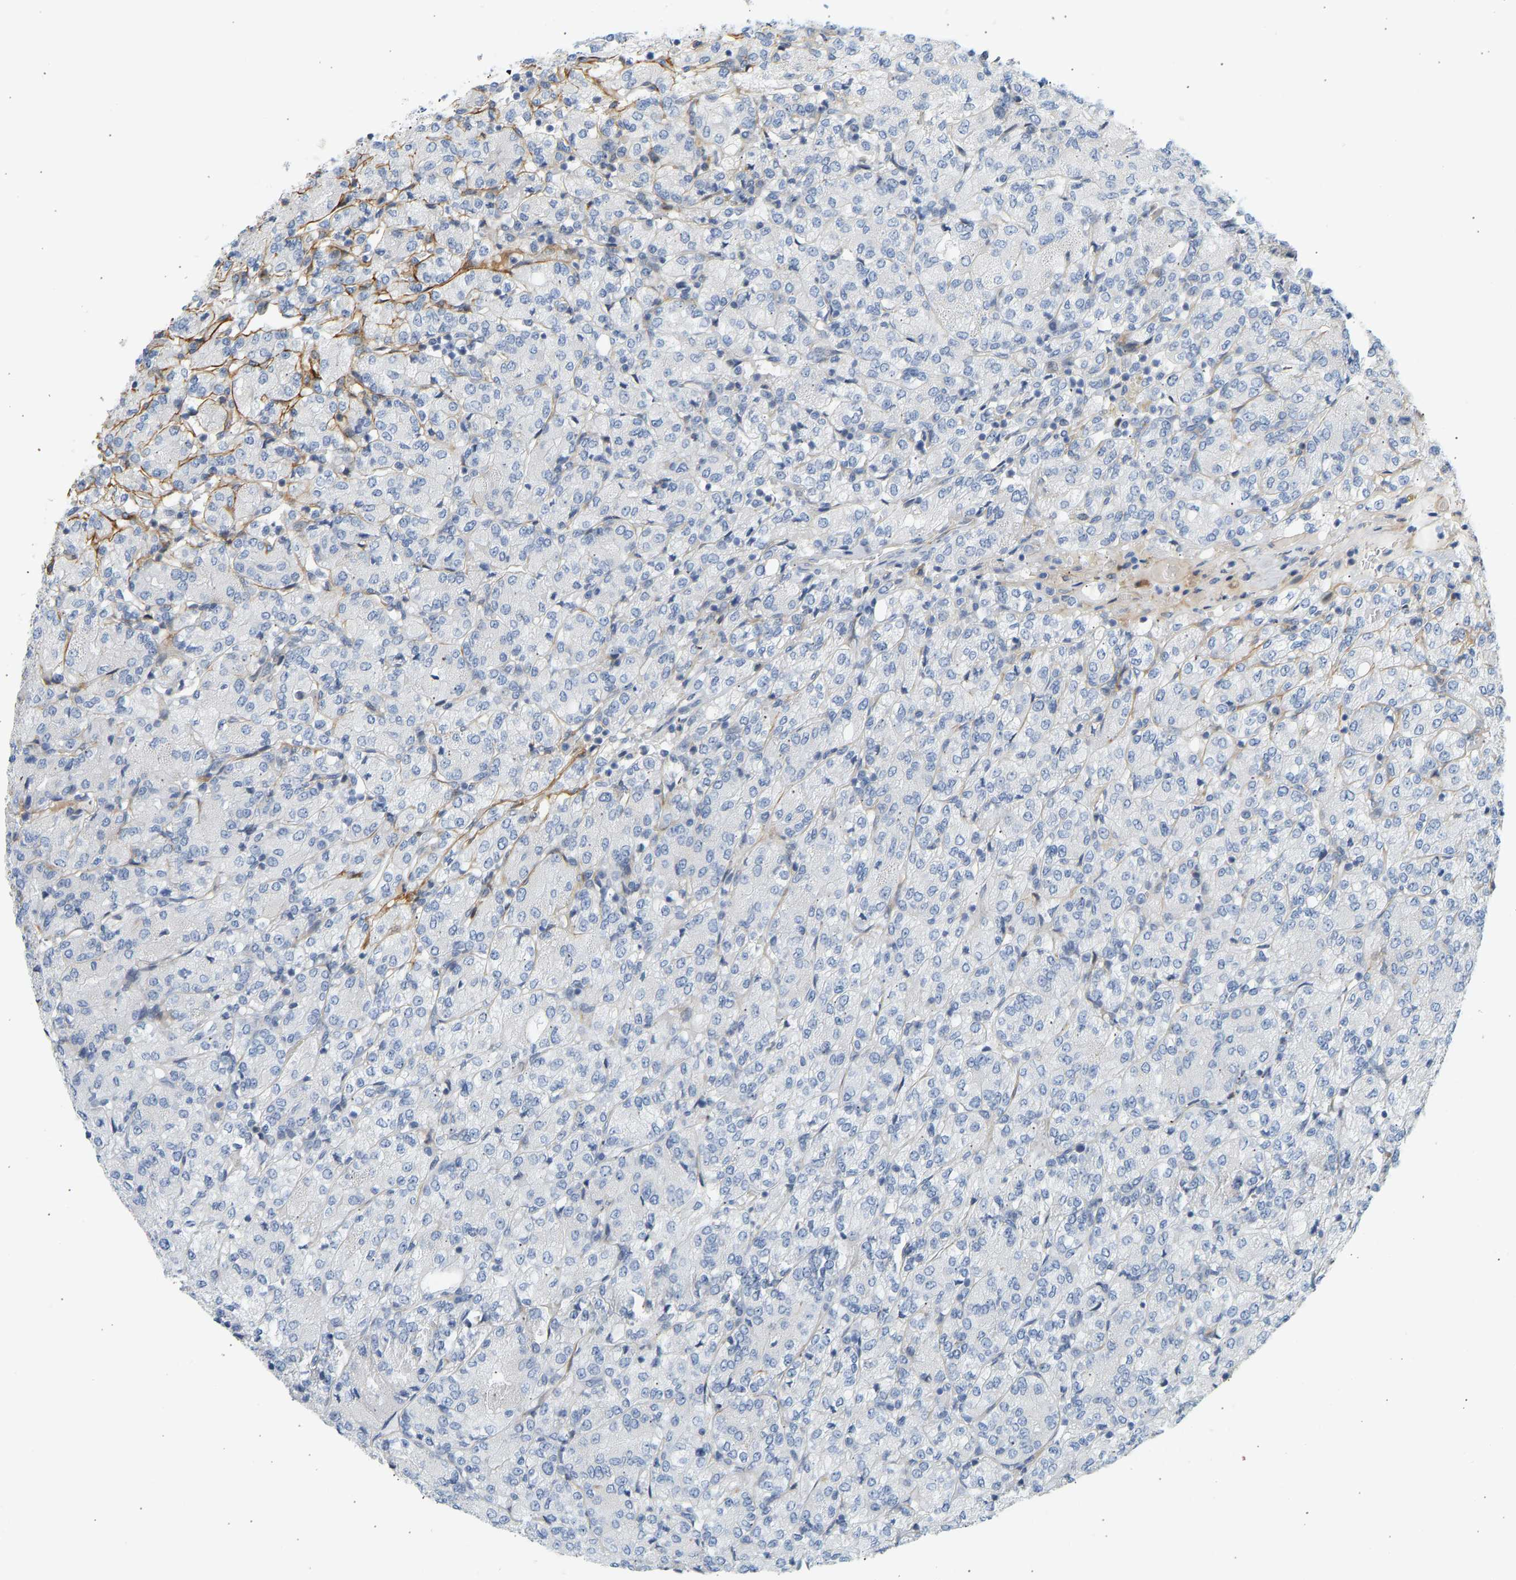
{"staining": {"intensity": "negative", "quantity": "none", "location": "none"}, "tissue": "renal cancer", "cell_type": "Tumor cells", "image_type": "cancer", "snomed": [{"axis": "morphology", "description": "Adenocarcinoma, NOS"}, {"axis": "topography", "description": "Kidney"}], "caption": "Immunohistochemistry (IHC) micrograph of human renal adenocarcinoma stained for a protein (brown), which shows no positivity in tumor cells.", "gene": "SLC30A7", "patient": {"sex": "male", "age": 77}}